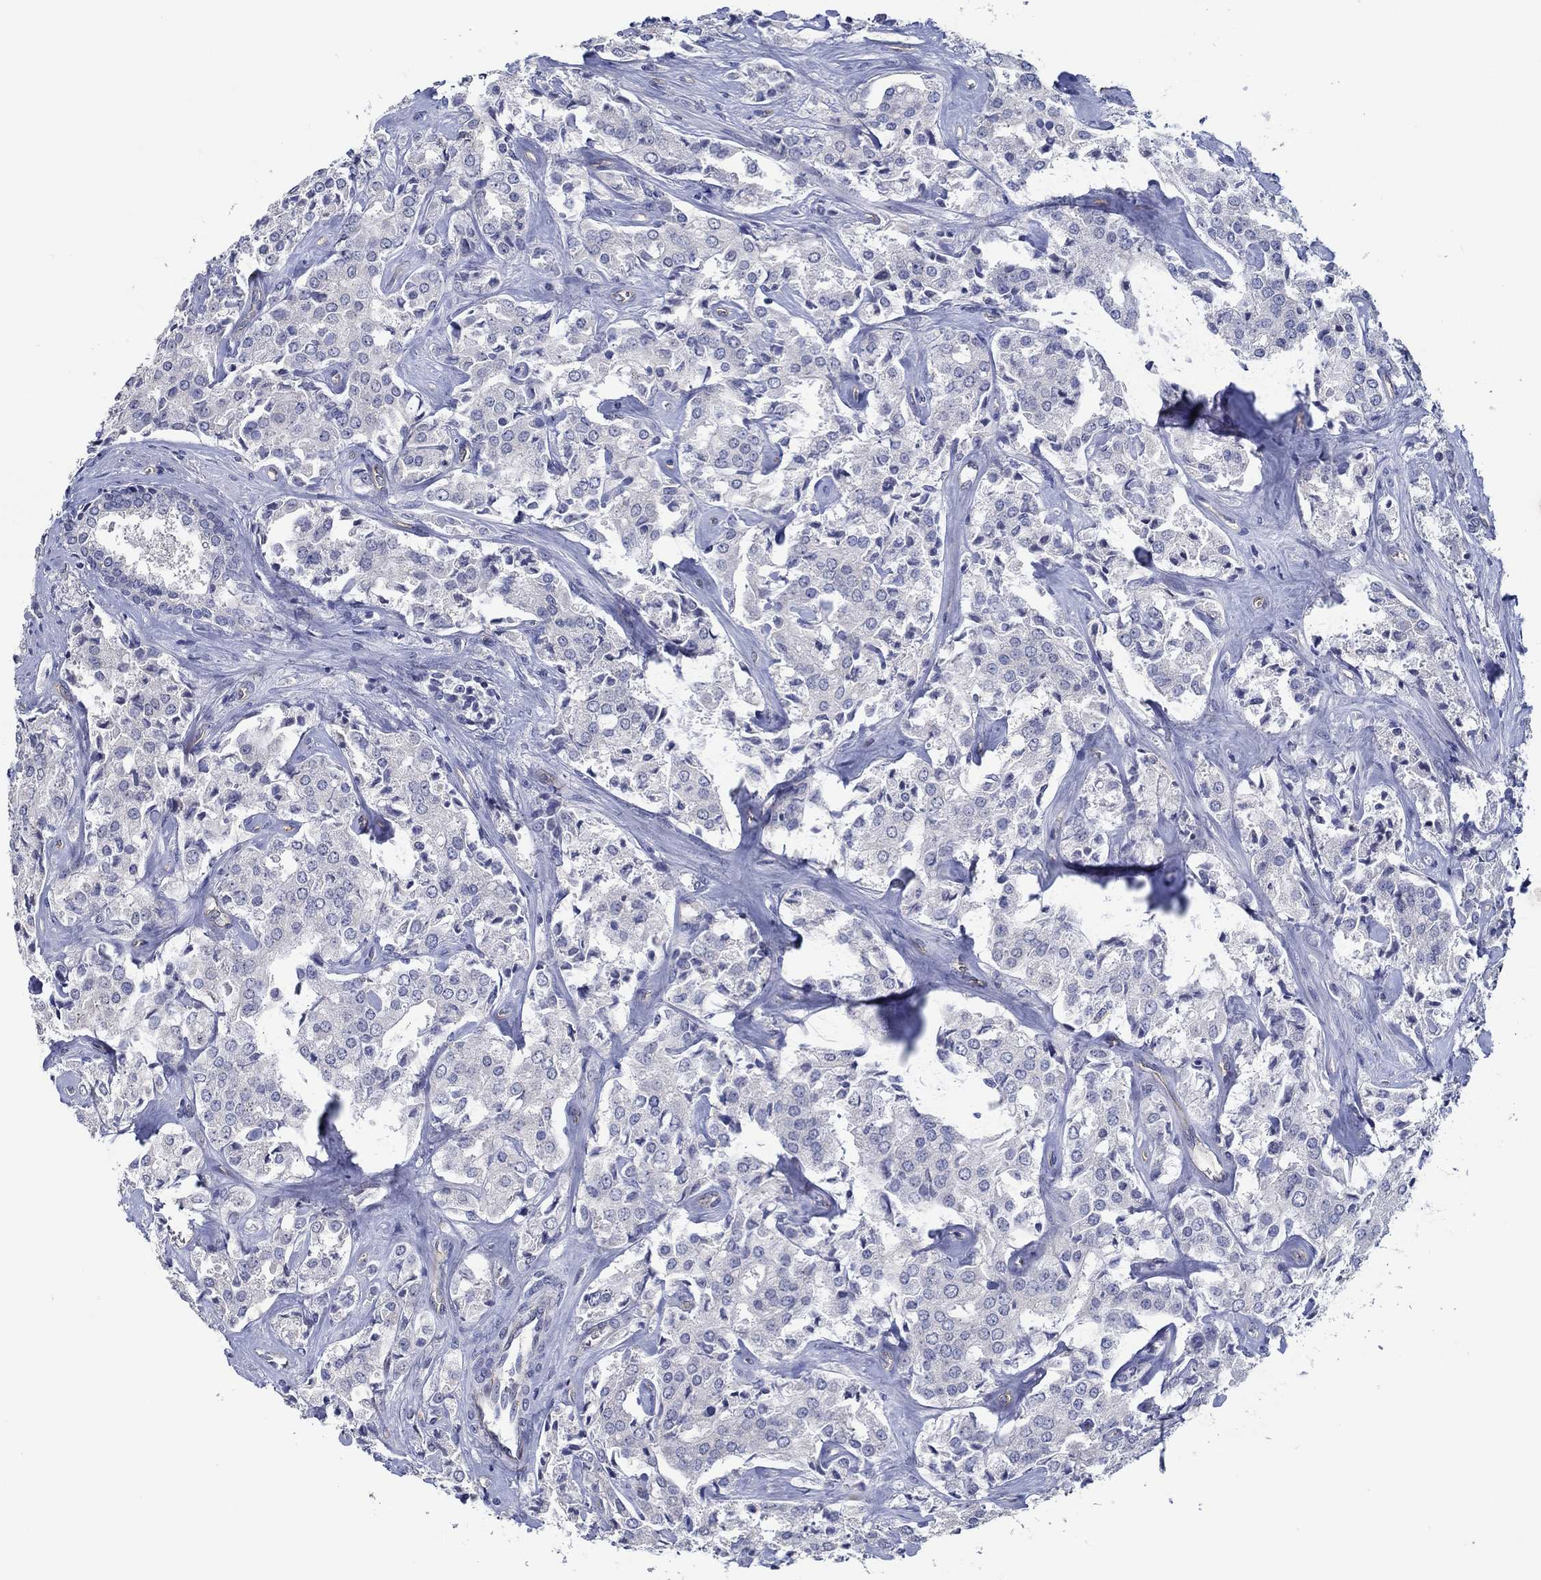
{"staining": {"intensity": "negative", "quantity": "none", "location": "none"}, "tissue": "prostate cancer", "cell_type": "Tumor cells", "image_type": "cancer", "snomed": [{"axis": "morphology", "description": "Adenocarcinoma, NOS"}, {"axis": "topography", "description": "Prostate"}], "caption": "Immunohistochemical staining of human adenocarcinoma (prostate) displays no significant expression in tumor cells.", "gene": "GJA5", "patient": {"sex": "male", "age": 66}}